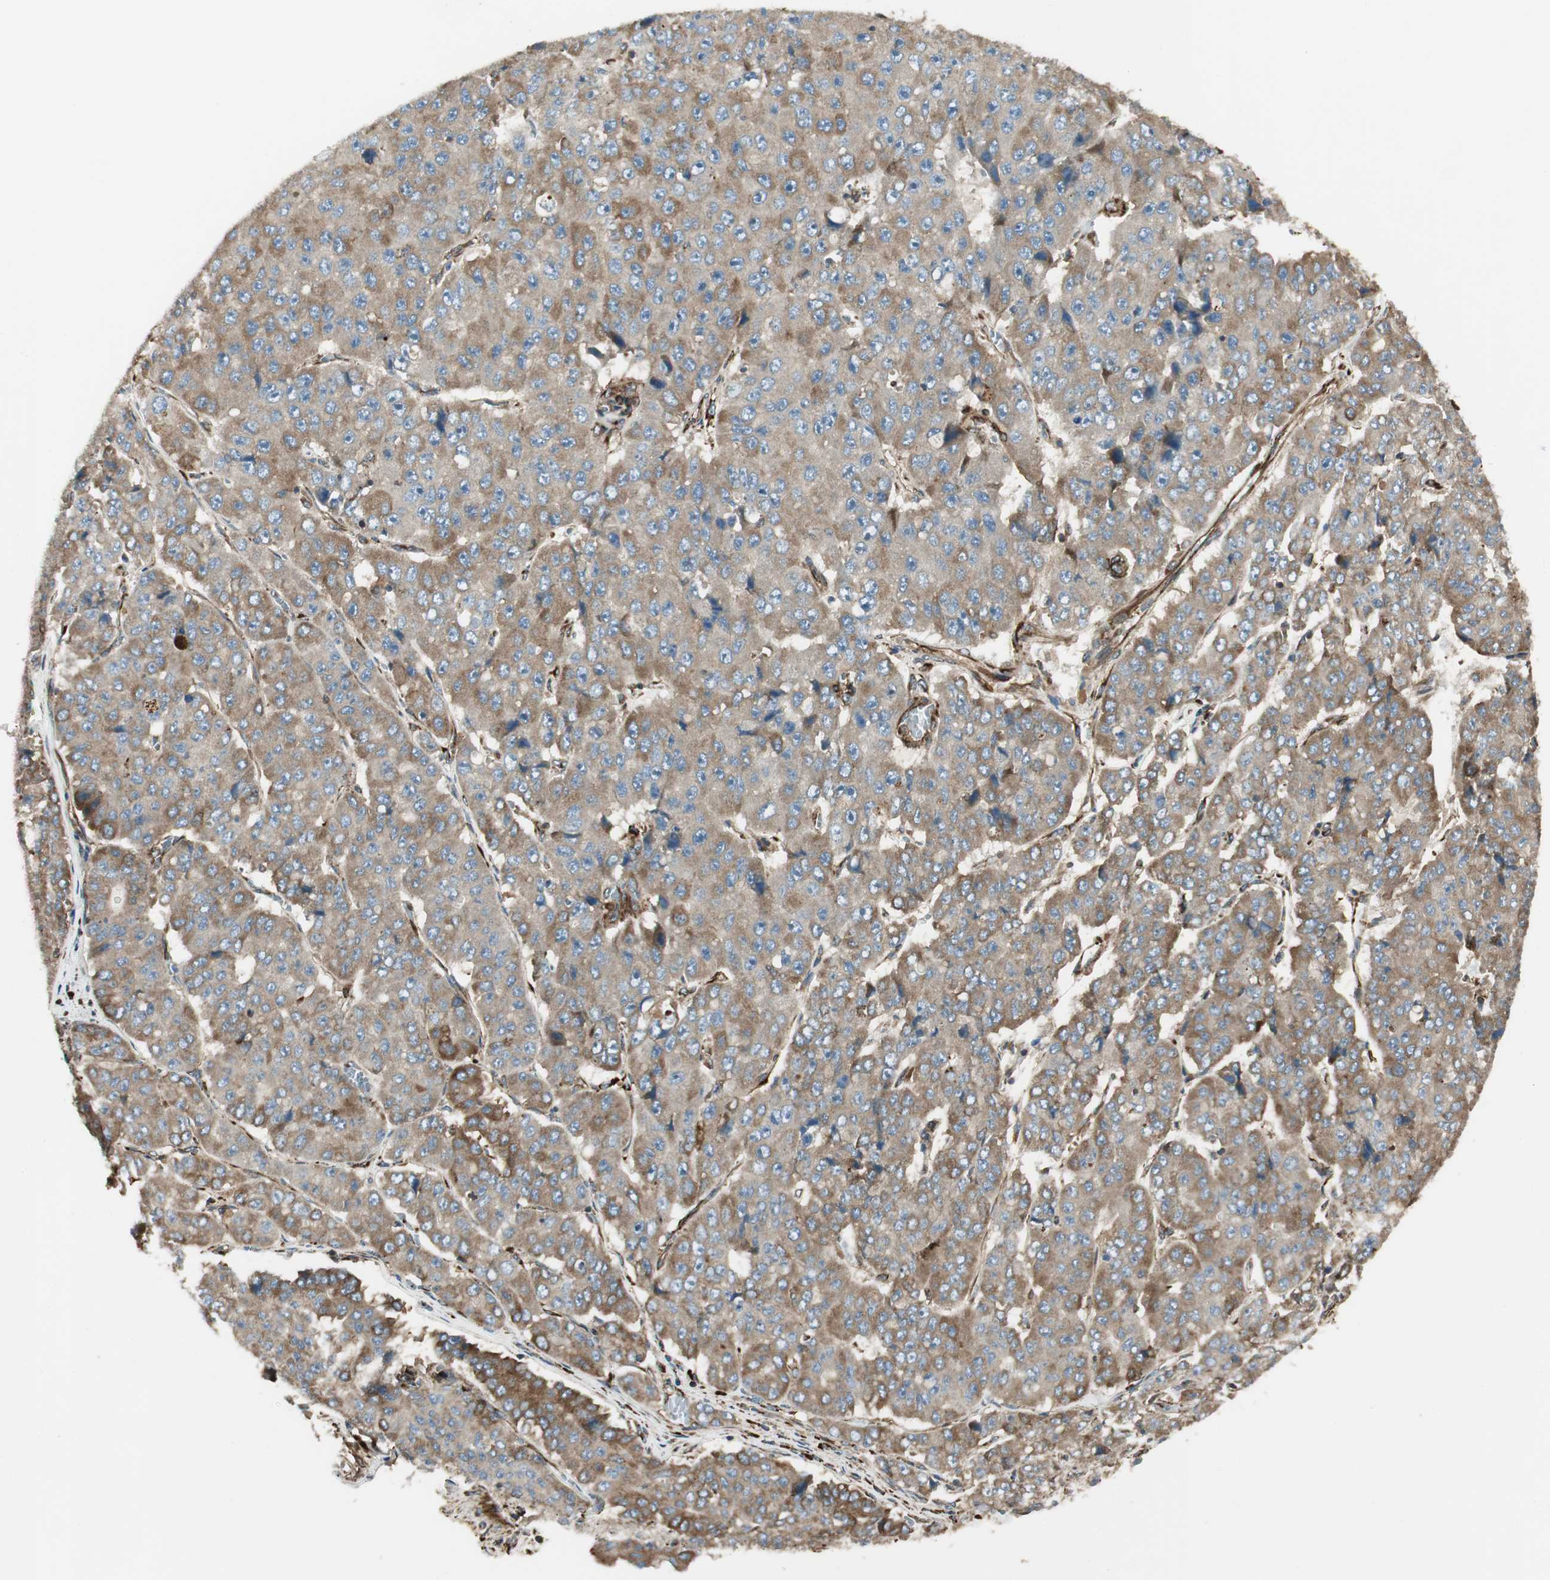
{"staining": {"intensity": "moderate", "quantity": ">75%", "location": "cytoplasmic/membranous"}, "tissue": "pancreatic cancer", "cell_type": "Tumor cells", "image_type": "cancer", "snomed": [{"axis": "morphology", "description": "Adenocarcinoma, NOS"}, {"axis": "topography", "description": "Pancreas"}], "caption": "Tumor cells show moderate cytoplasmic/membranous staining in approximately >75% of cells in pancreatic cancer.", "gene": "PRKG1", "patient": {"sex": "male", "age": 50}}